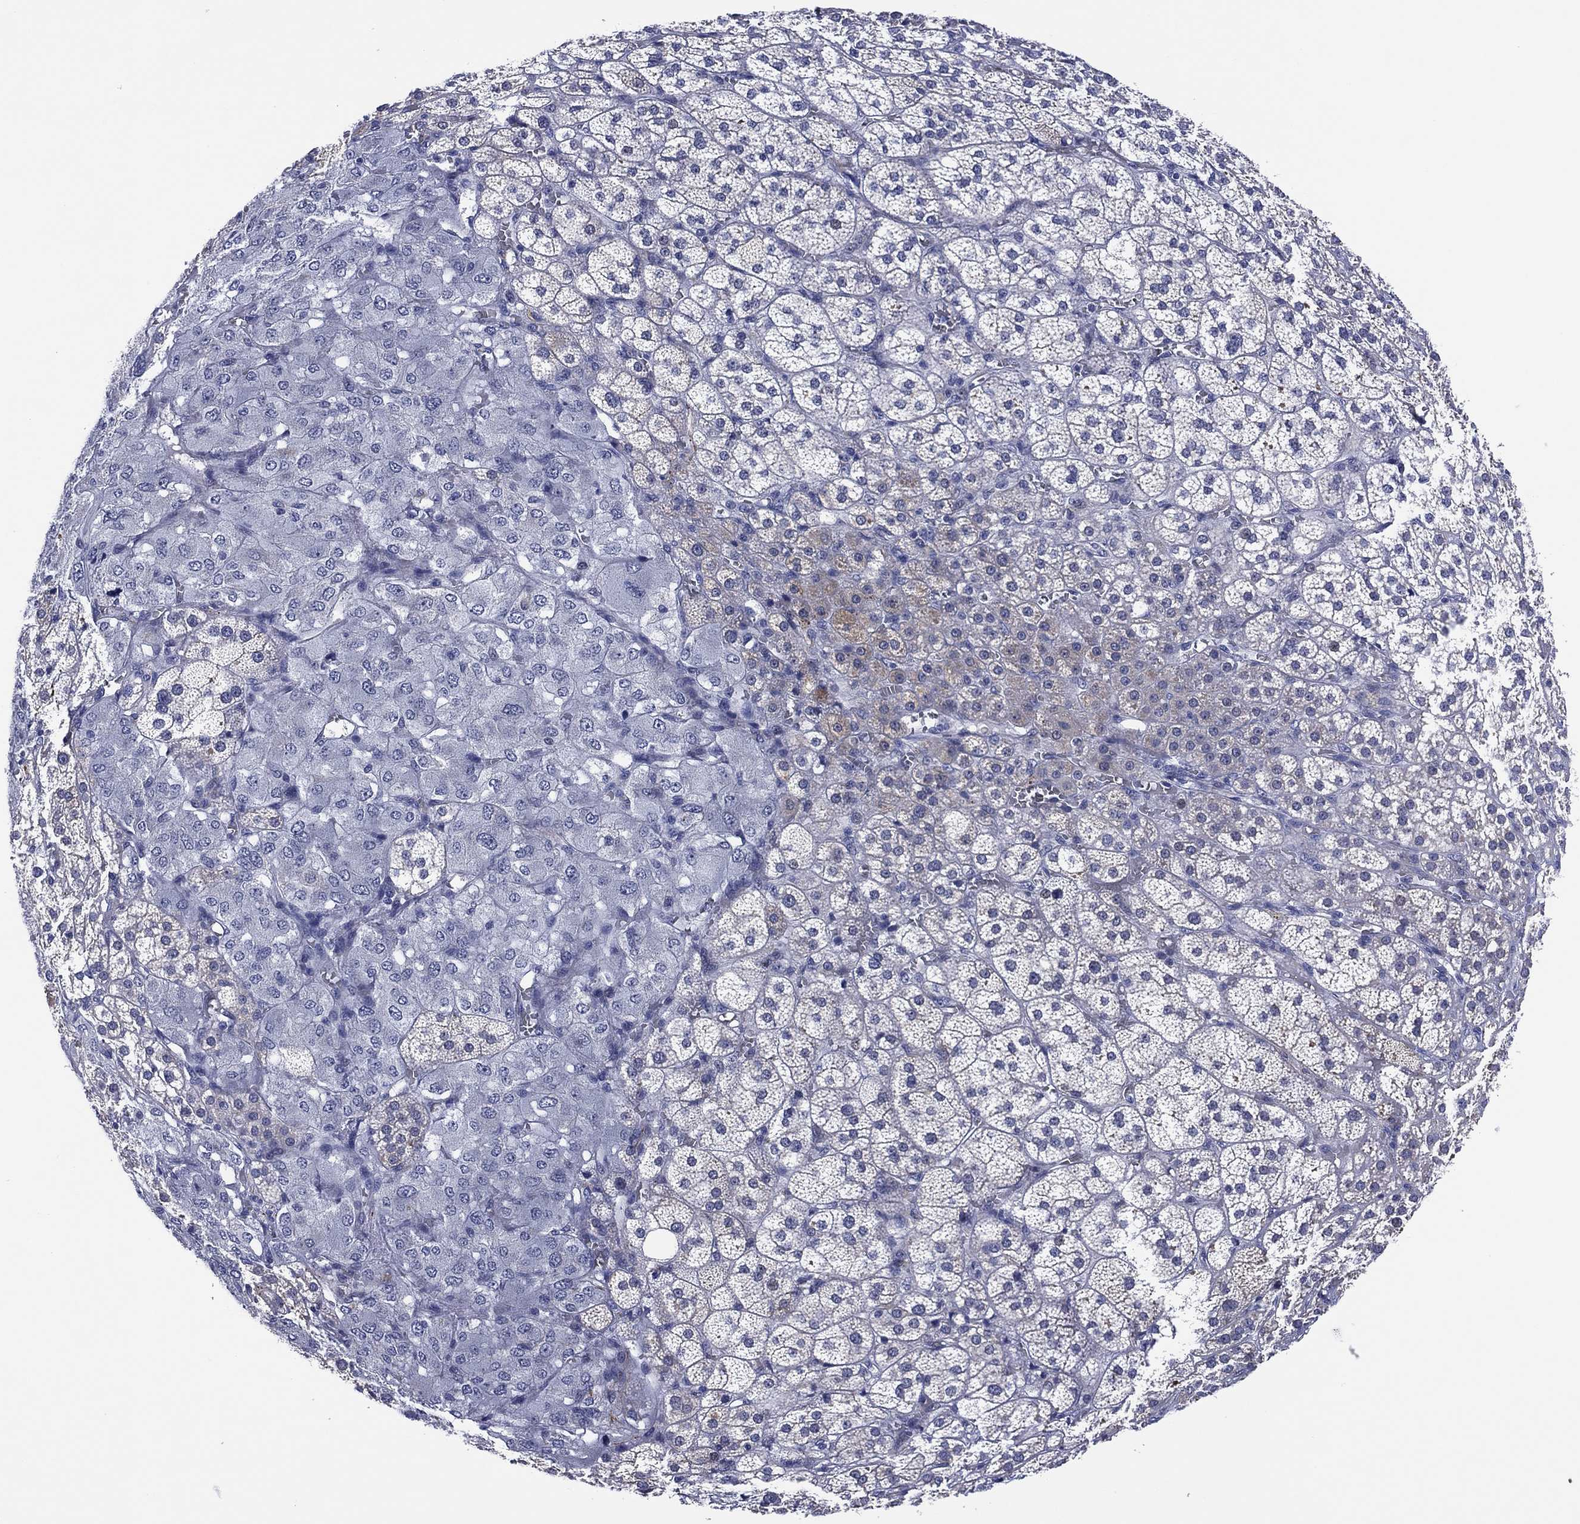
{"staining": {"intensity": "negative", "quantity": "none", "location": "none"}, "tissue": "adrenal gland", "cell_type": "Glandular cells", "image_type": "normal", "snomed": [{"axis": "morphology", "description": "Normal tissue, NOS"}, {"axis": "topography", "description": "Adrenal gland"}], "caption": "DAB immunohistochemical staining of benign adrenal gland exhibits no significant staining in glandular cells. Brightfield microscopy of IHC stained with DAB (3,3'-diaminobenzidine) (brown) and hematoxylin (blue), captured at high magnification.", "gene": "CLIP3", "patient": {"sex": "female", "age": 60}}